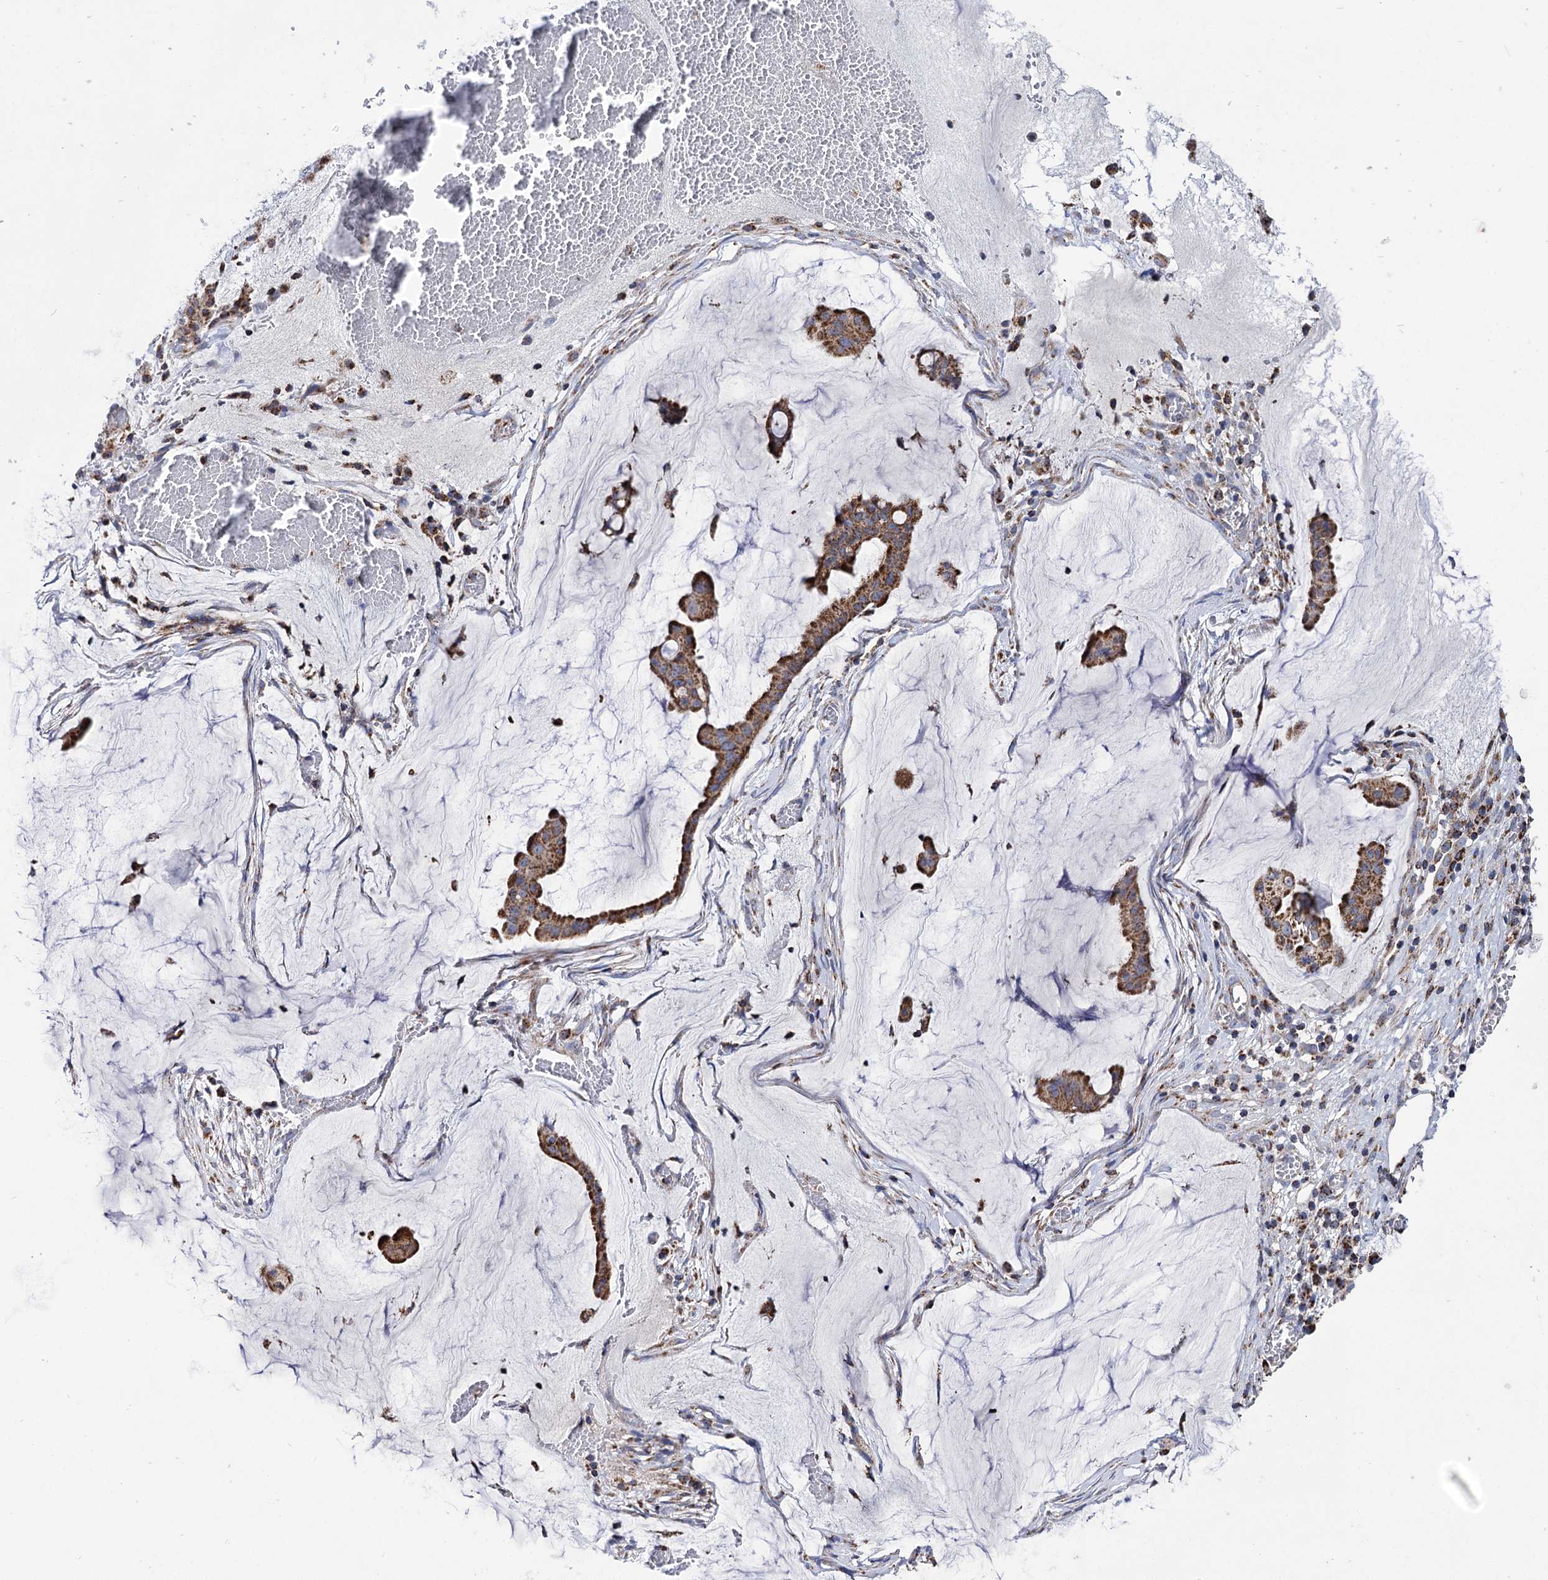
{"staining": {"intensity": "moderate", "quantity": ">75%", "location": "cytoplasmic/membranous"}, "tissue": "ovarian cancer", "cell_type": "Tumor cells", "image_type": "cancer", "snomed": [{"axis": "morphology", "description": "Cystadenocarcinoma, mucinous, NOS"}, {"axis": "topography", "description": "Ovary"}], "caption": "Ovarian cancer stained with DAB immunohistochemistry exhibits medium levels of moderate cytoplasmic/membranous positivity in about >75% of tumor cells.", "gene": "ABHD10", "patient": {"sex": "female", "age": 73}}